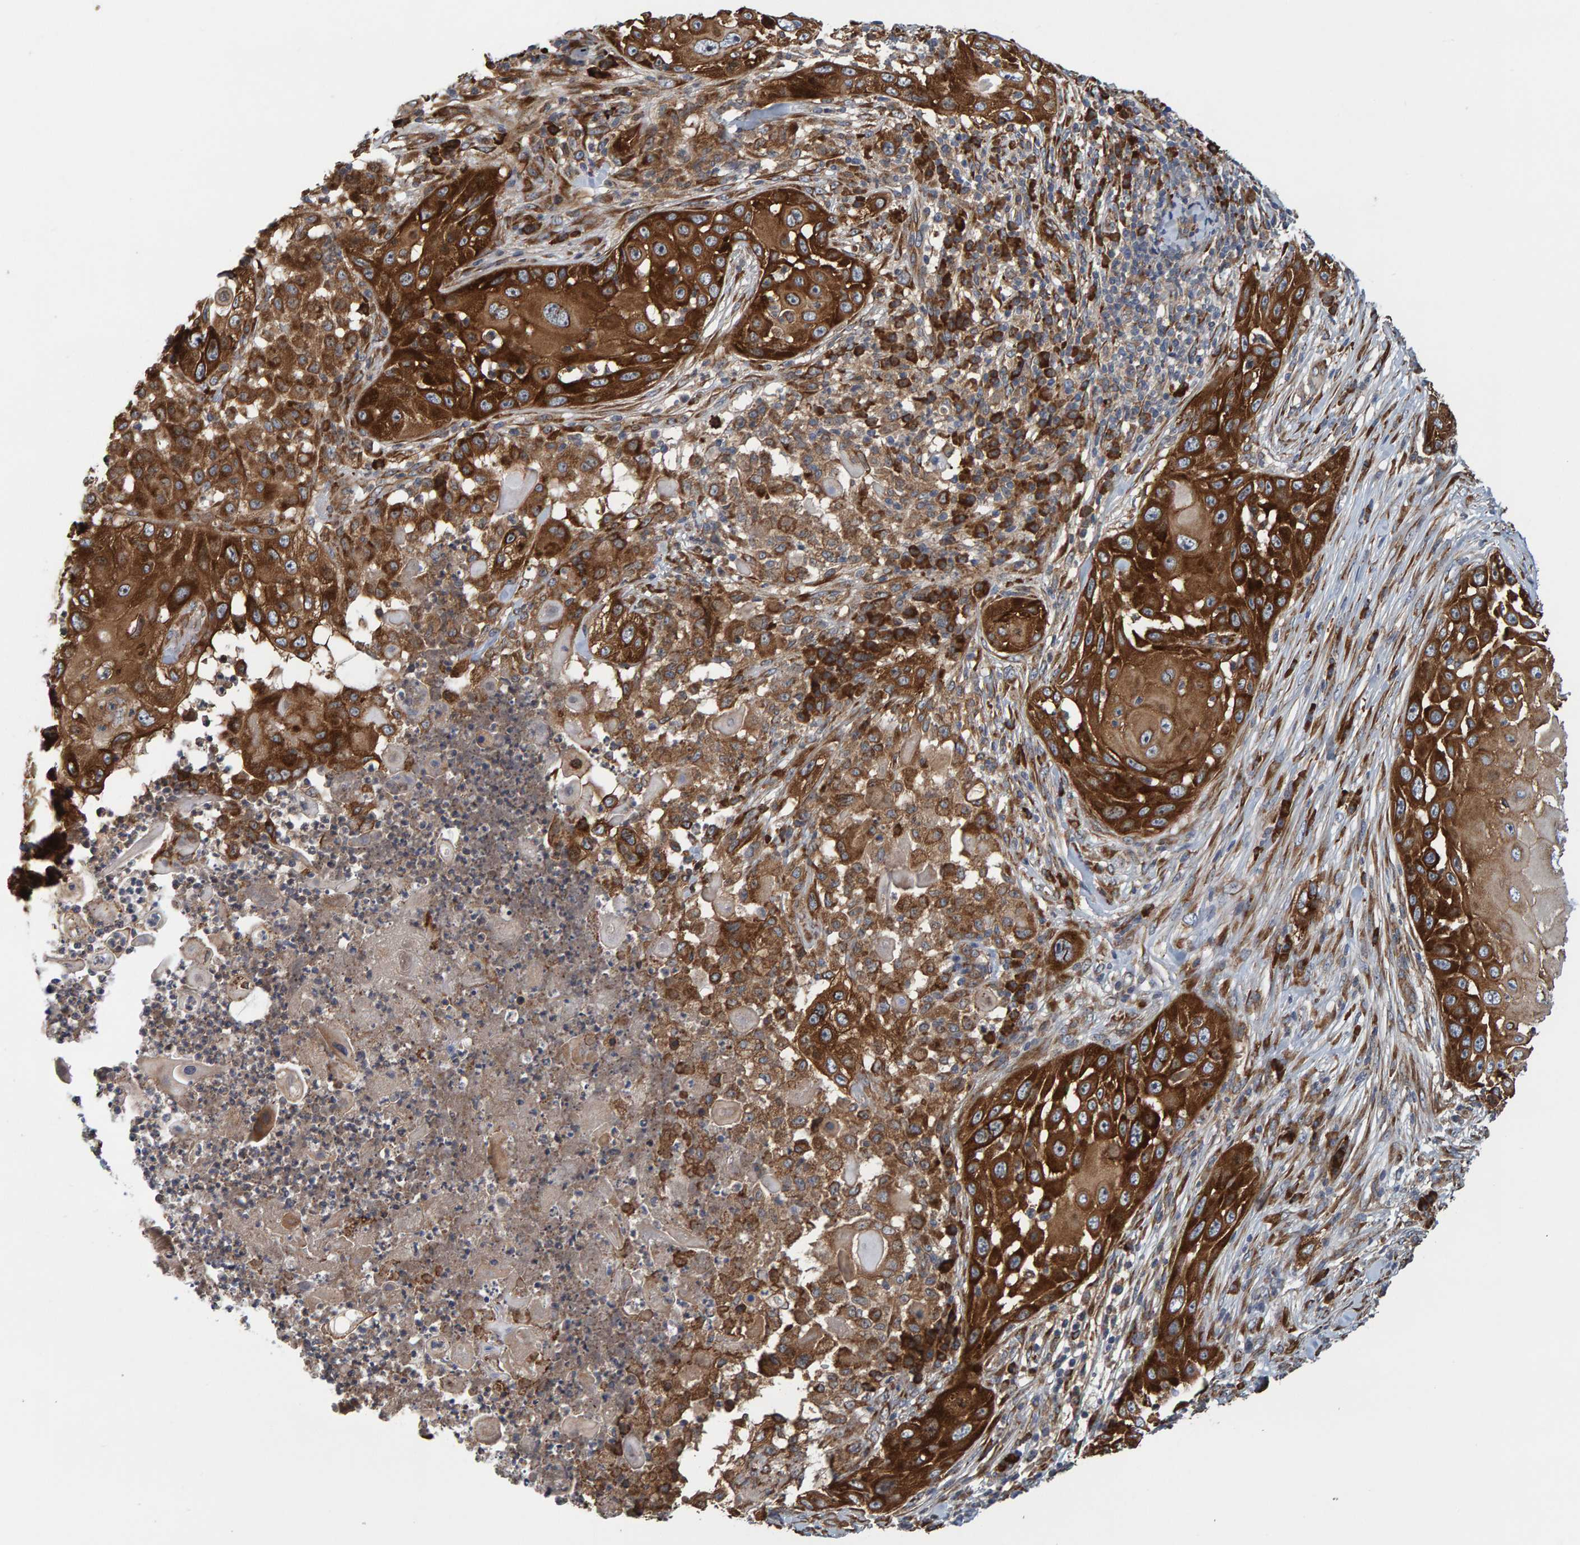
{"staining": {"intensity": "strong", "quantity": ">75%", "location": "cytoplasmic/membranous"}, "tissue": "skin cancer", "cell_type": "Tumor cells", "image_type": "cancer", "snomed": [{"axis": "morphology", "description": "Squamous cell carcinoma, NOS"}, {"axis": "topography", "description": "Skin"}], "caption": "A photomicrograph of human skin cancer (squamous cell carcinoma) stained for a protein demonstrates strong cytoplasmic/membranous brown staining in tumor cells.", "gene": "BAIAP2", "patient": {"sex": "female", "age": 44}}